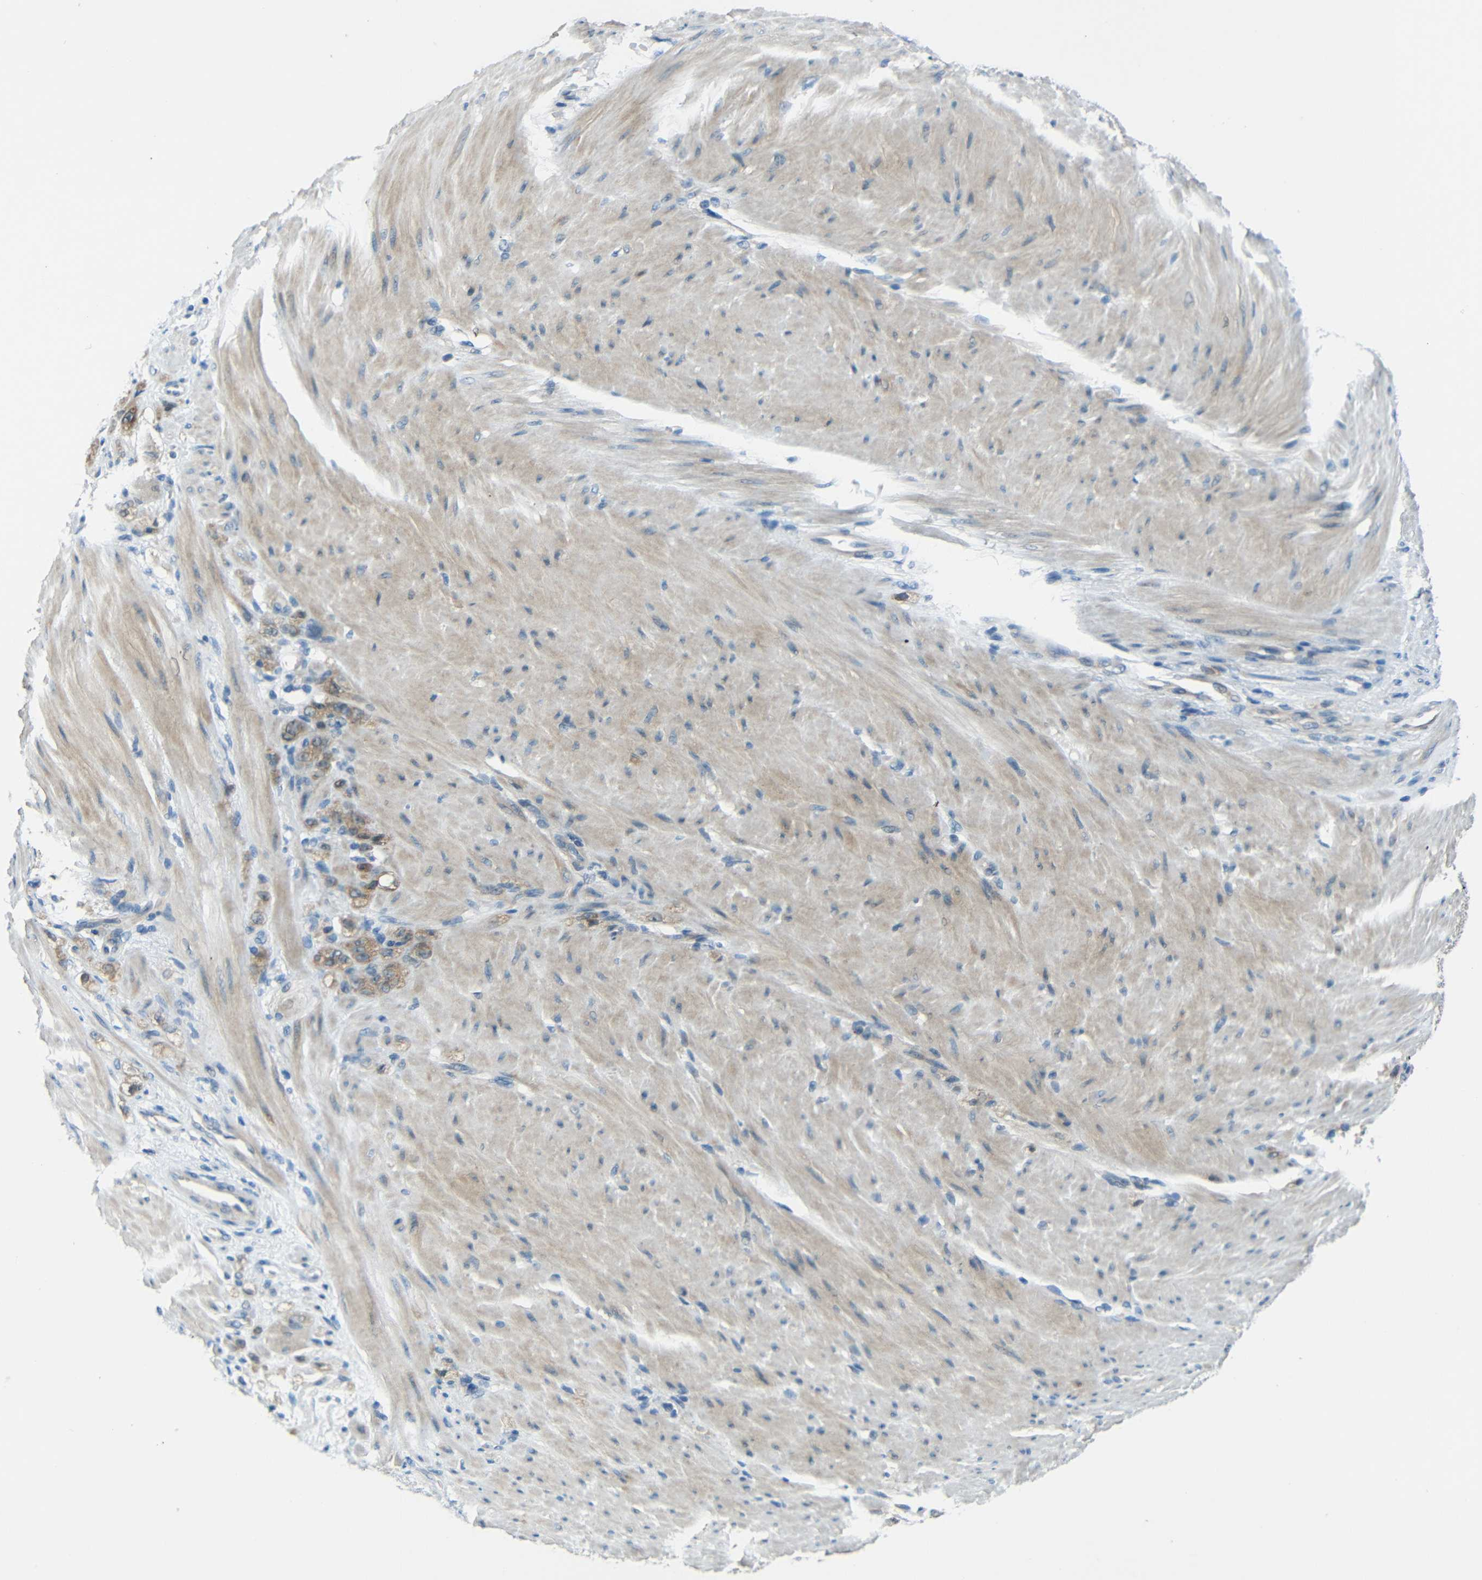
{"staining": {"intensity": "moderate", "quantity": "25%-75%", "location": "cytoplasmic/membranous"}, "tissue": "stomach cancer", "cell_type": "Tumor cells", "image_type": "cancer", "snomed": [{"axis": "morphology", "description": "Adenocarcinoma, NOS"}, {"axis": "topography", "description": "Stomach"}], "caption": "Immunohistochemical staining of stomach cancer (adenocarcinoma) reveals medium levels of moderate cytoplasmic/membranous protein positivity in approximately 25%-75% of tumor cells.", "gene": "ANKRD22", "patient": {"sex": "male", "age": 82}}